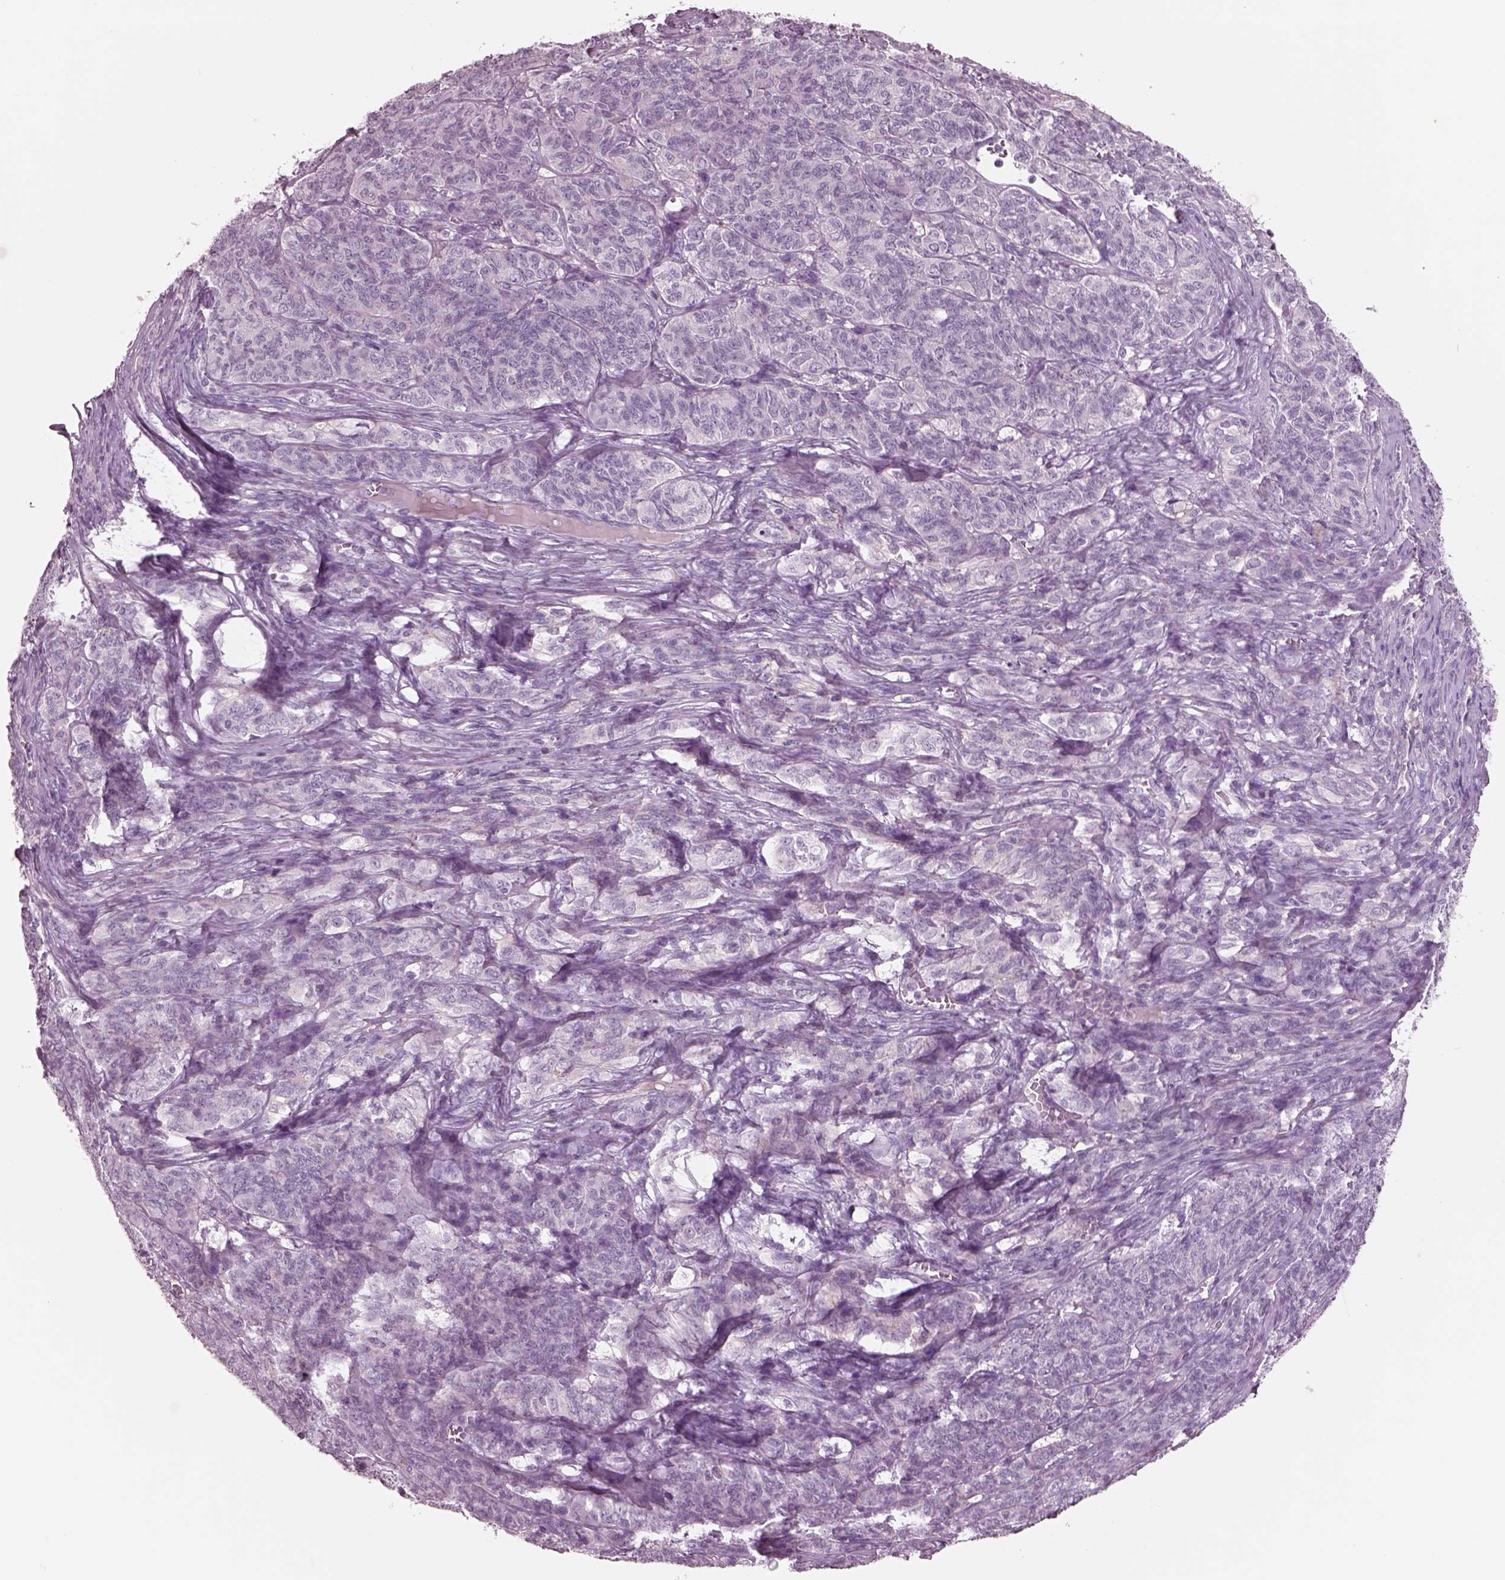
{"staining": {"intensity": "negative", "quantity": "none", "location": "none"}, "tissue": "ovarian cancer", "cell_type": "Tumor cells", "image_type": "cancer", "snomed": [{"axis": "morphology", "description": "Carcinoma, endometroid"}, {"axis": "topography", "description": "Ovary"}], "caption": "Tumor cells show no significant staining in ovarian endometroid carcinoma.", "gene": "IGLL1", "patient": {"sex": "female", "age": 80}}